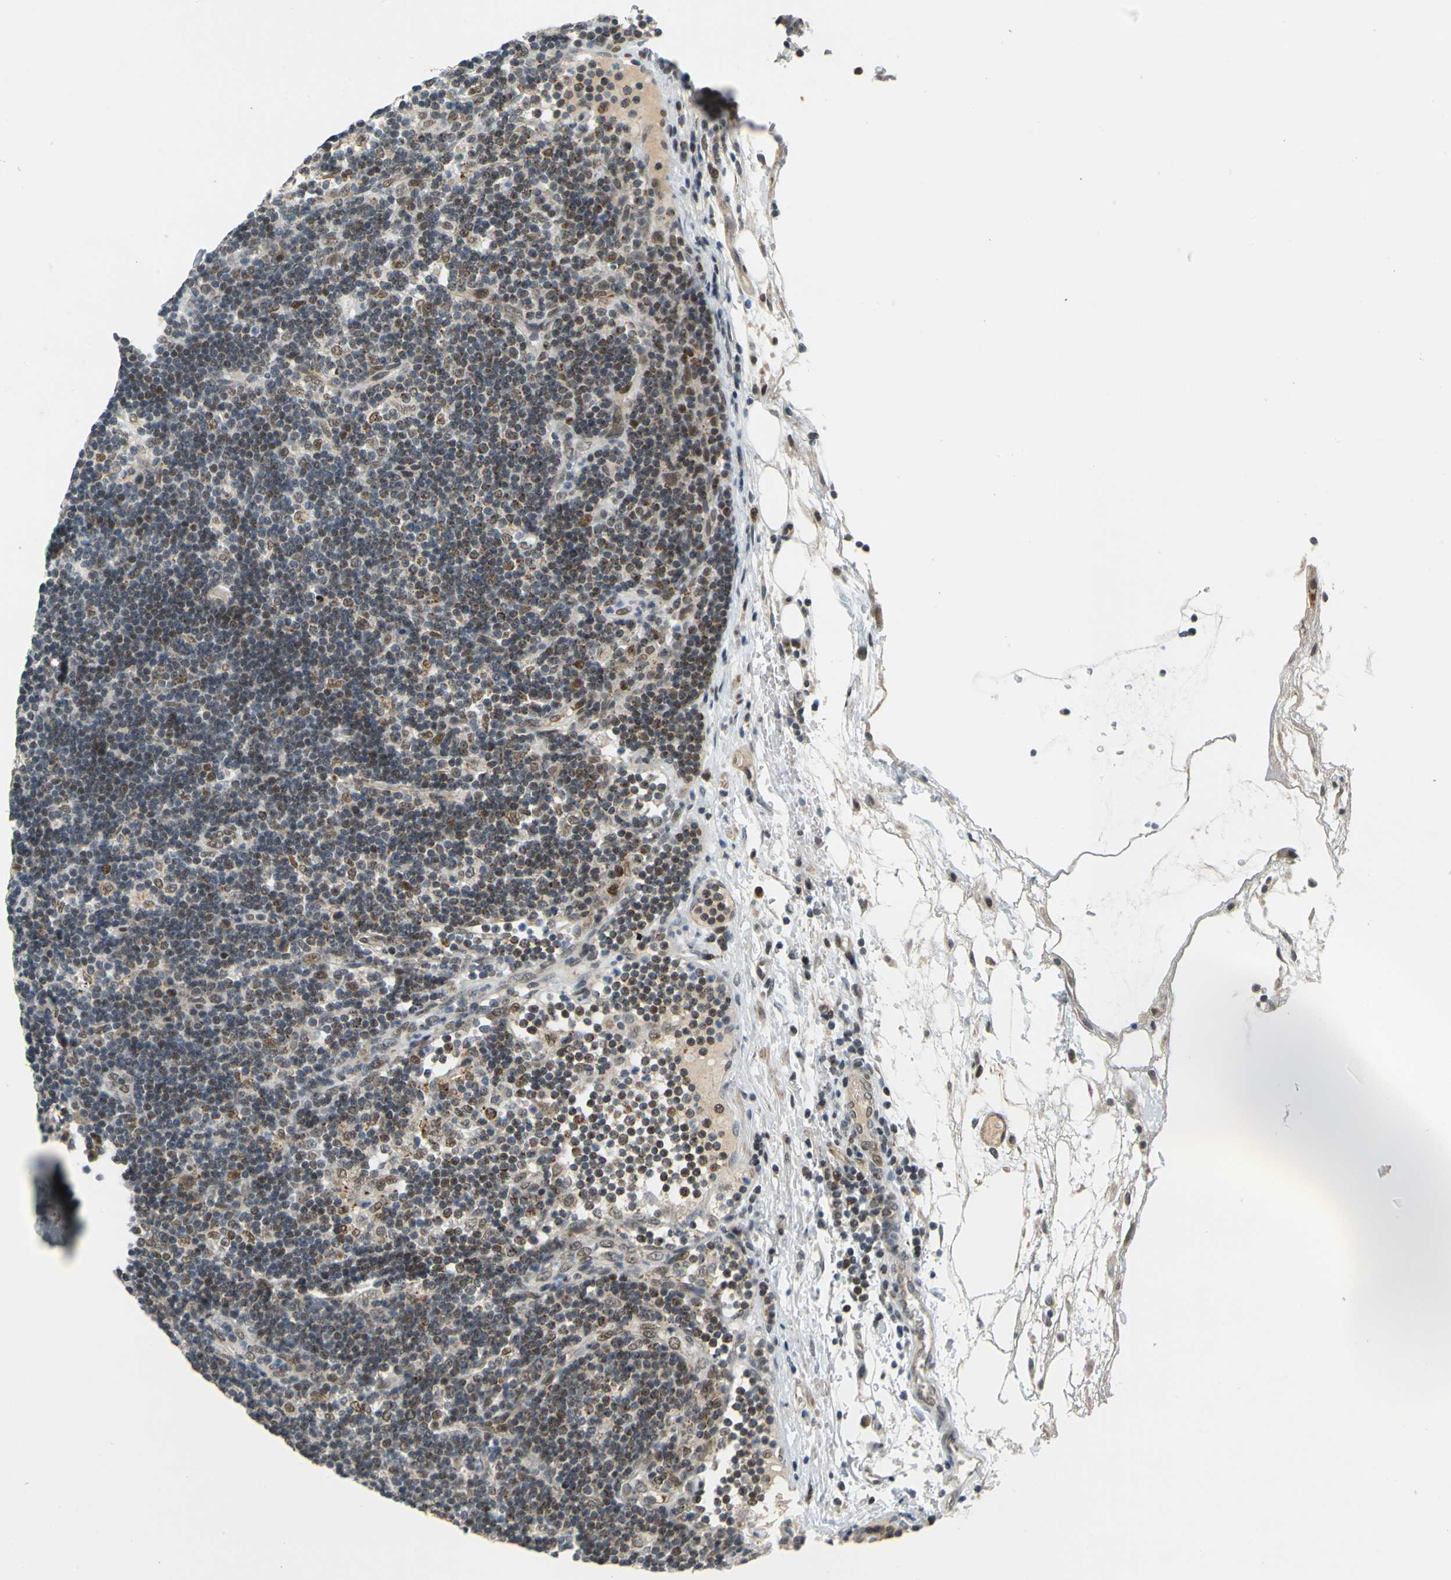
{"staining": {"intensity": "moderate", "quantity": ">75%", "location": "nuclear"}, "tissue": "lymph node", "cell_type": "Germinal center cells", "image_type": "normal", "snomed": [{"axis": "morphology", "description": "Normal tissue, NOS"}, {"axis": "morphology", "description": "Squamous cell carcinoma, metastatic, NOS"}, {"axis": "topography", "description": "Lymph node"}], "caption": "Benign lymph node exhibits moderate nuclear expression in about >75% of germinal center cells (DAB (3,3'-diaminobenzidine) IHC with brightfield microscopy, high magnification)..", "gene": "POGZ", "patient": {"sex": "female", "age": 53}}